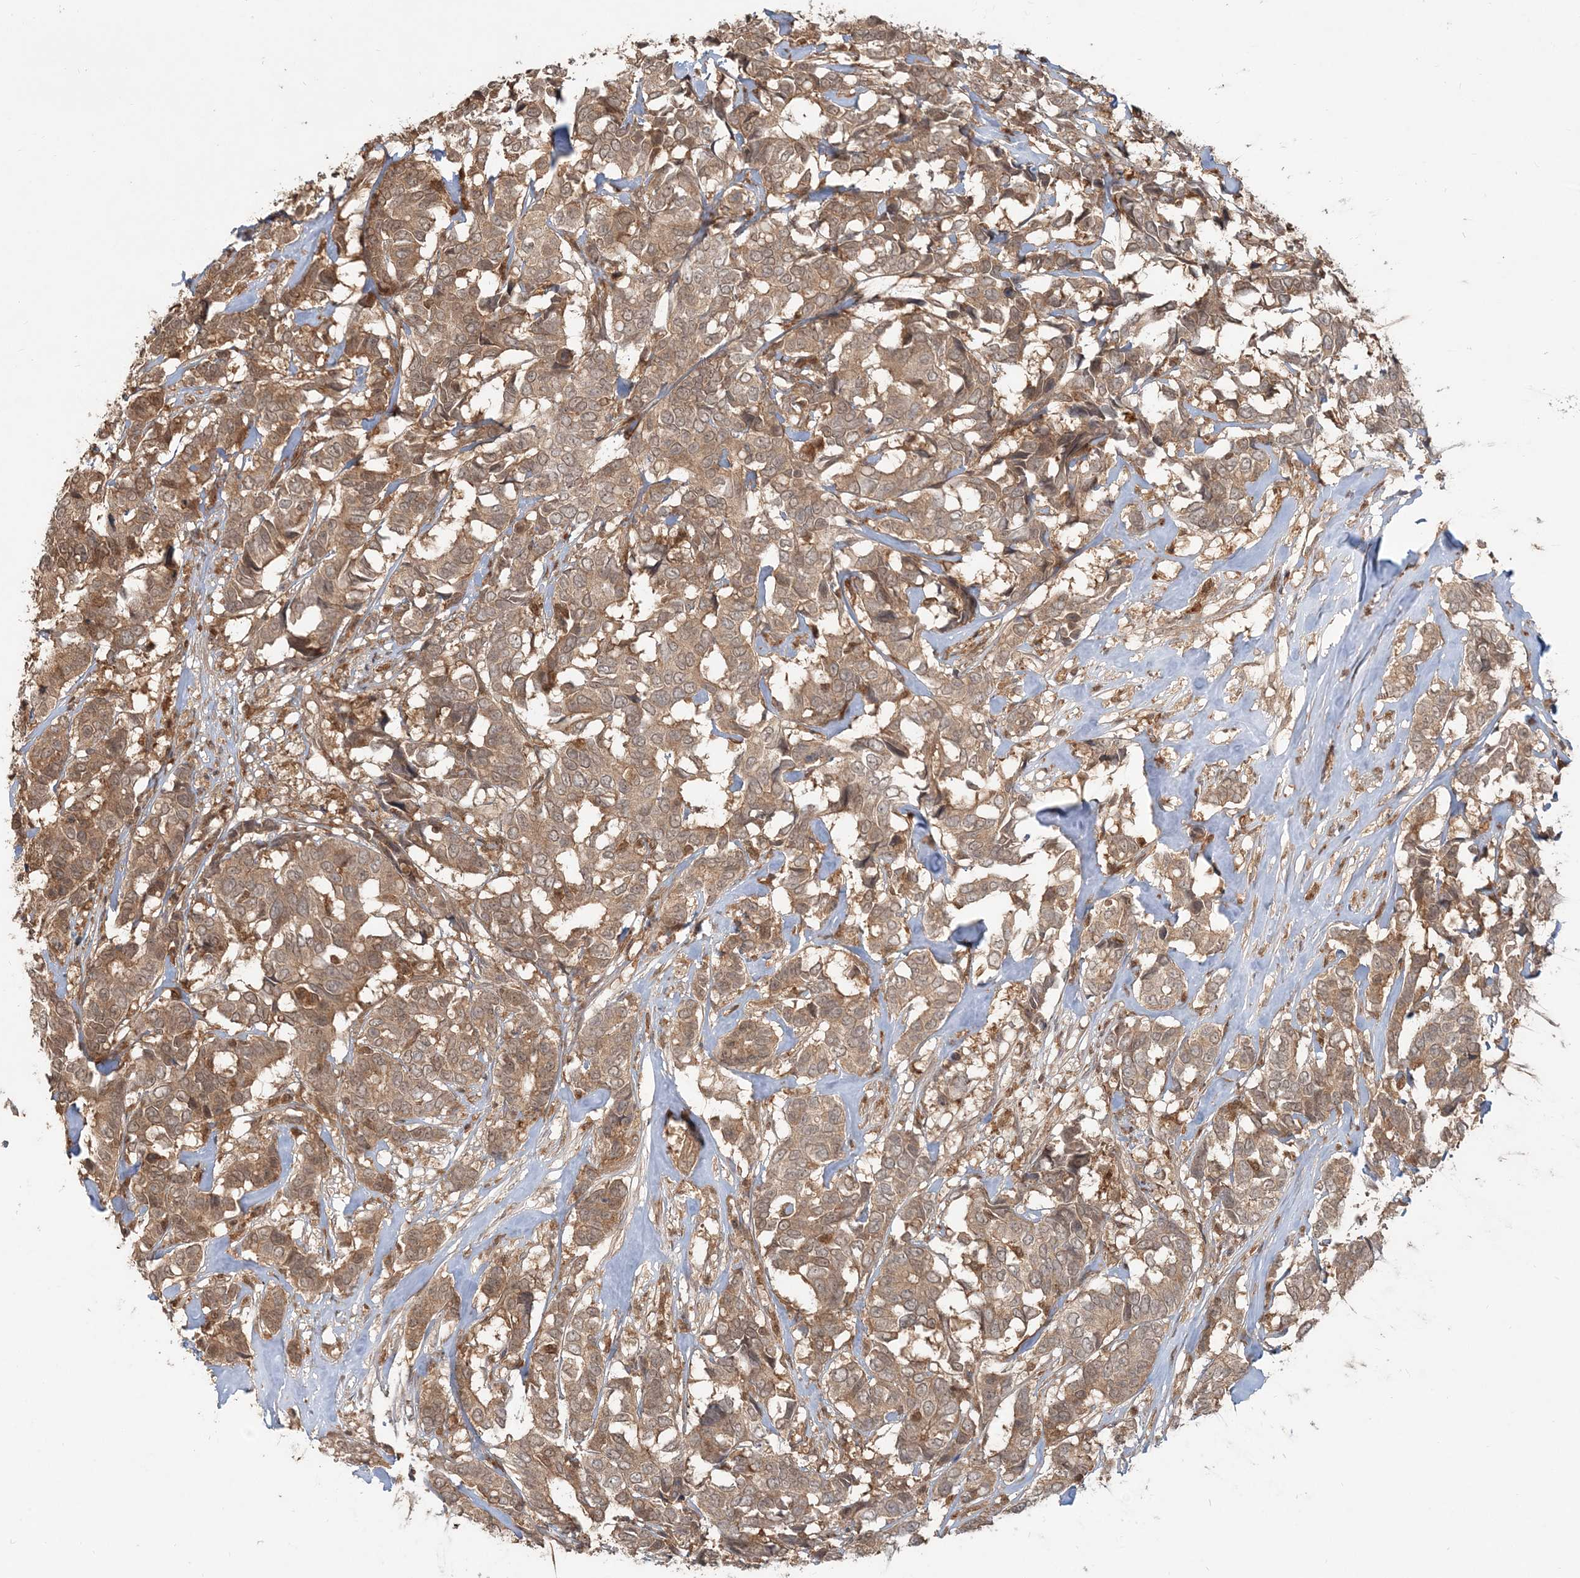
{"staining": {"intensity": "moderate", "quantity": ">75%", "location": "cytoplasmic/membranous"}, "tissue": "breast cancer", "cell_type": "Tumor cells", "image_type": "cancer", "snomed": [{"axis": "morphology", "description": "Duct carcinoma"}, {"axis": "topography", "description": "Breast"}], "caption": "The histopathology image reveals immunohistochemical staining of infiltrating ductal carcinoma (breast). There is moderate cytoplasmic/membranous staining is seen in approximately >75% of tumor cells.", "gene": "CAB39", "patient": {"sex": "female", "age": 87}}